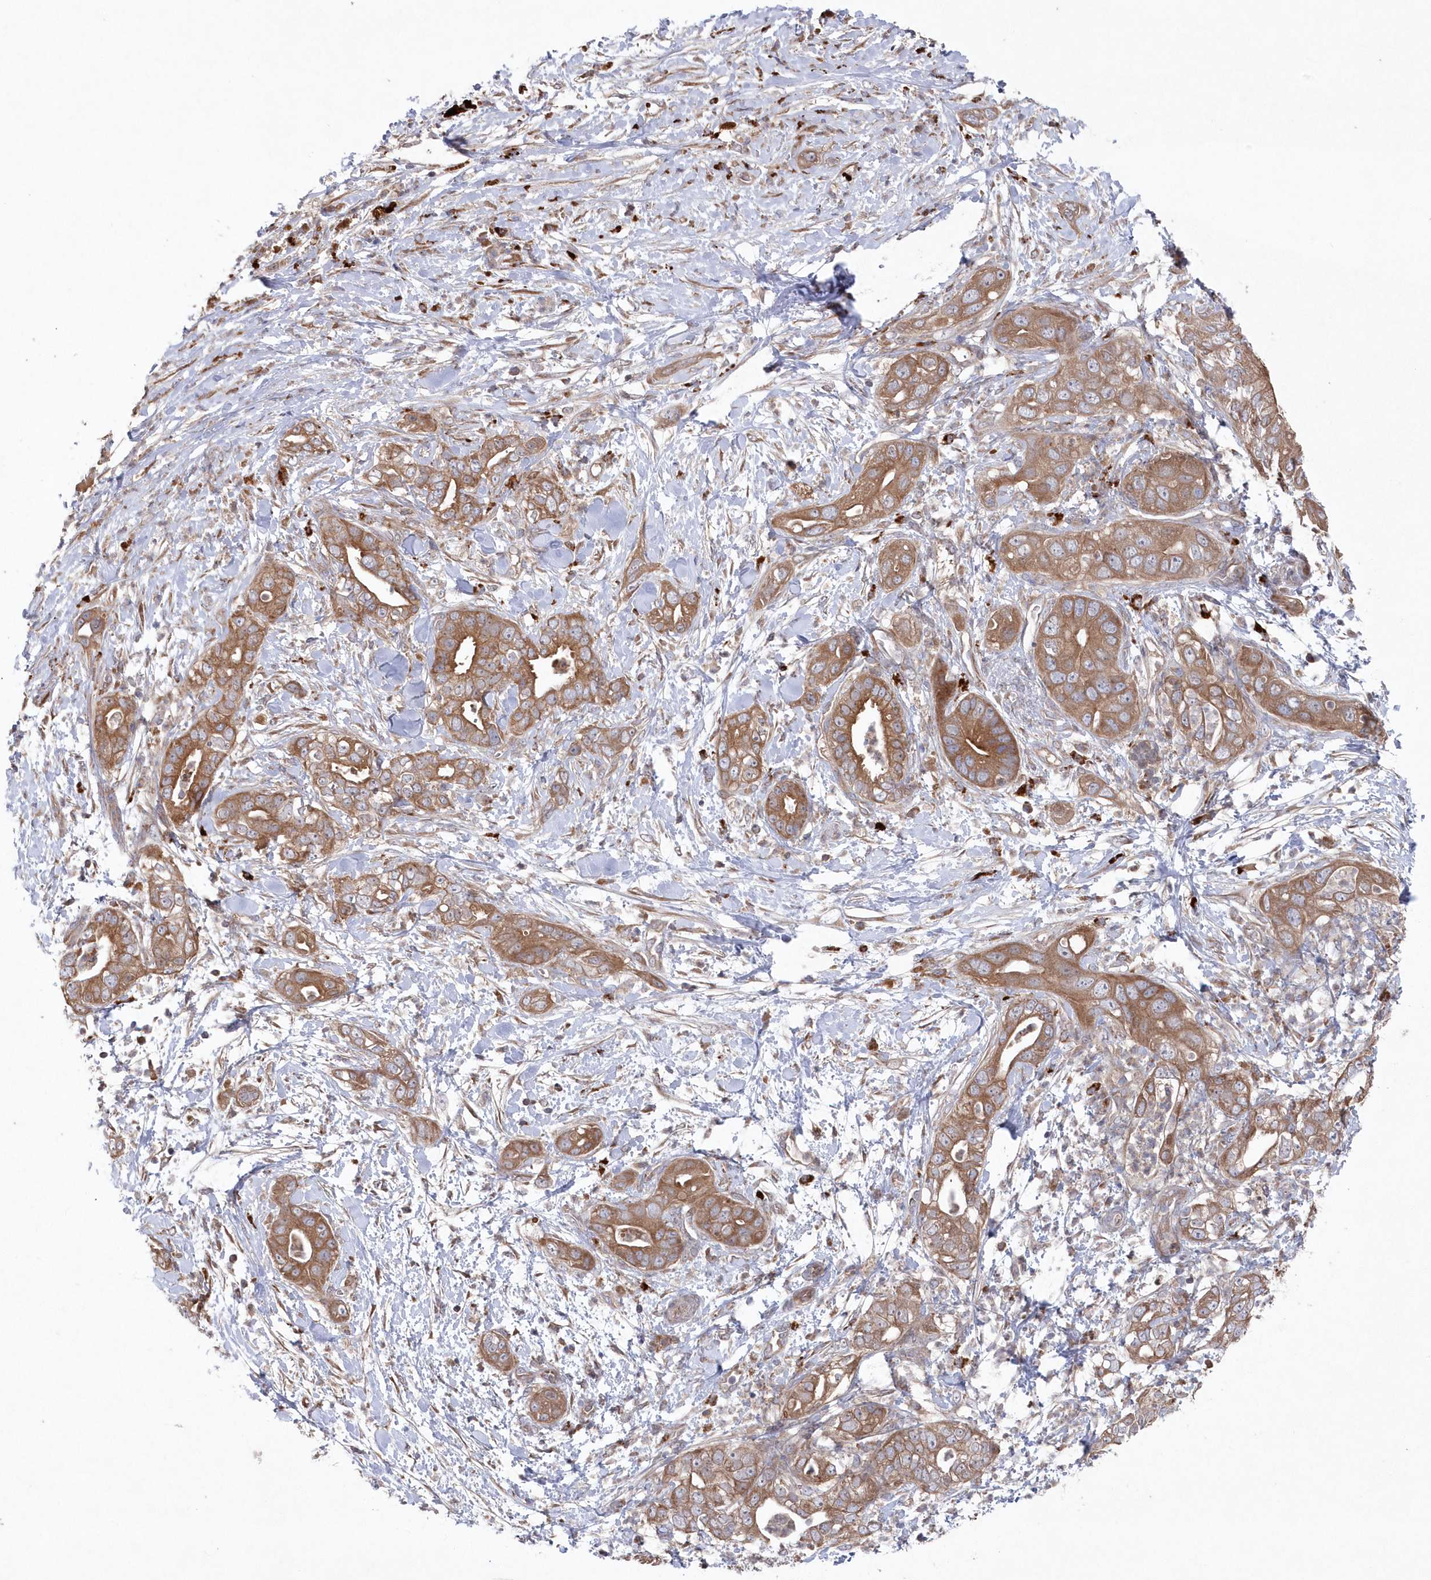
{"staining": {"intensity": "moderate", "quantity": ">75%", "location": "cytoplasmic/membranous"}, "tissue": "pancreatic cancer", "cell_type": "Tumor cells", "image_type": "cancer", "snomed": [{"axis": "morphology", "description": "Adenocarcinoma, NOS"}, {"axis": "topography", "description": "Pancreas"}], "caption": "DAB immunohistochemical staining of adenocarcinoma (pancreatic) reveals moderate cytoplasmic/membranous protein expression in about >75% of tumor cells.", "gene": "ASNSD1", "patient": {"sex": "female", "age": 78}}